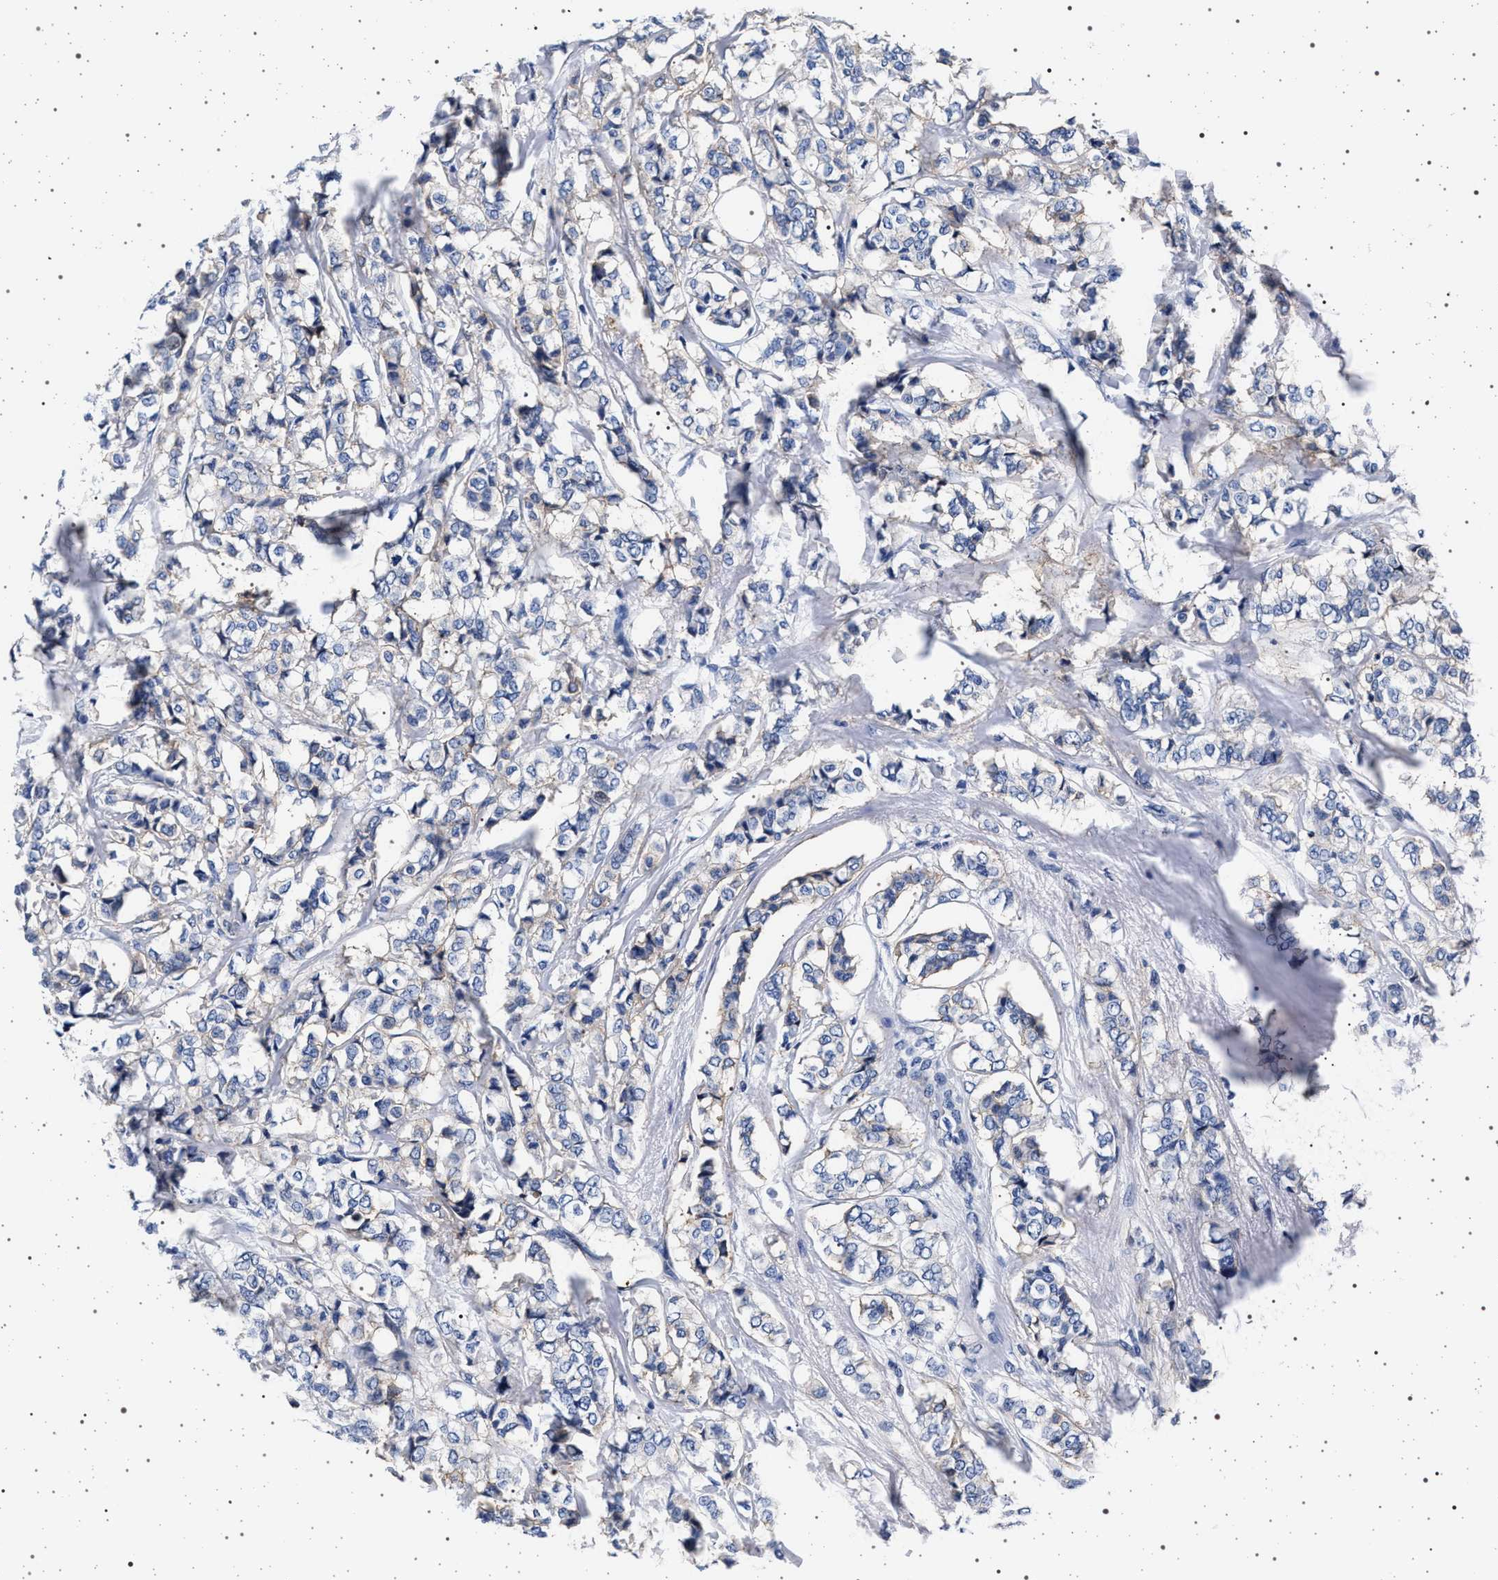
{"staining": {"intensity": "negative", "quantity": "none", "location": "none"}, "tissue": "breast cancer", "cell_type": "Tumor cells", "image_type": "cancer", "snomed": [{"axis": "morphology", "description": "Lobular carcinoma"}, {"axis": "topography", "description": "Breast"}], "caption": "The photomicrograph exhibits no significant positivity in tumor cells of breast cancer (lobular carcinoma).", "gene": "SLC9A1", "patient": {"sex": "female", "age": 60}}